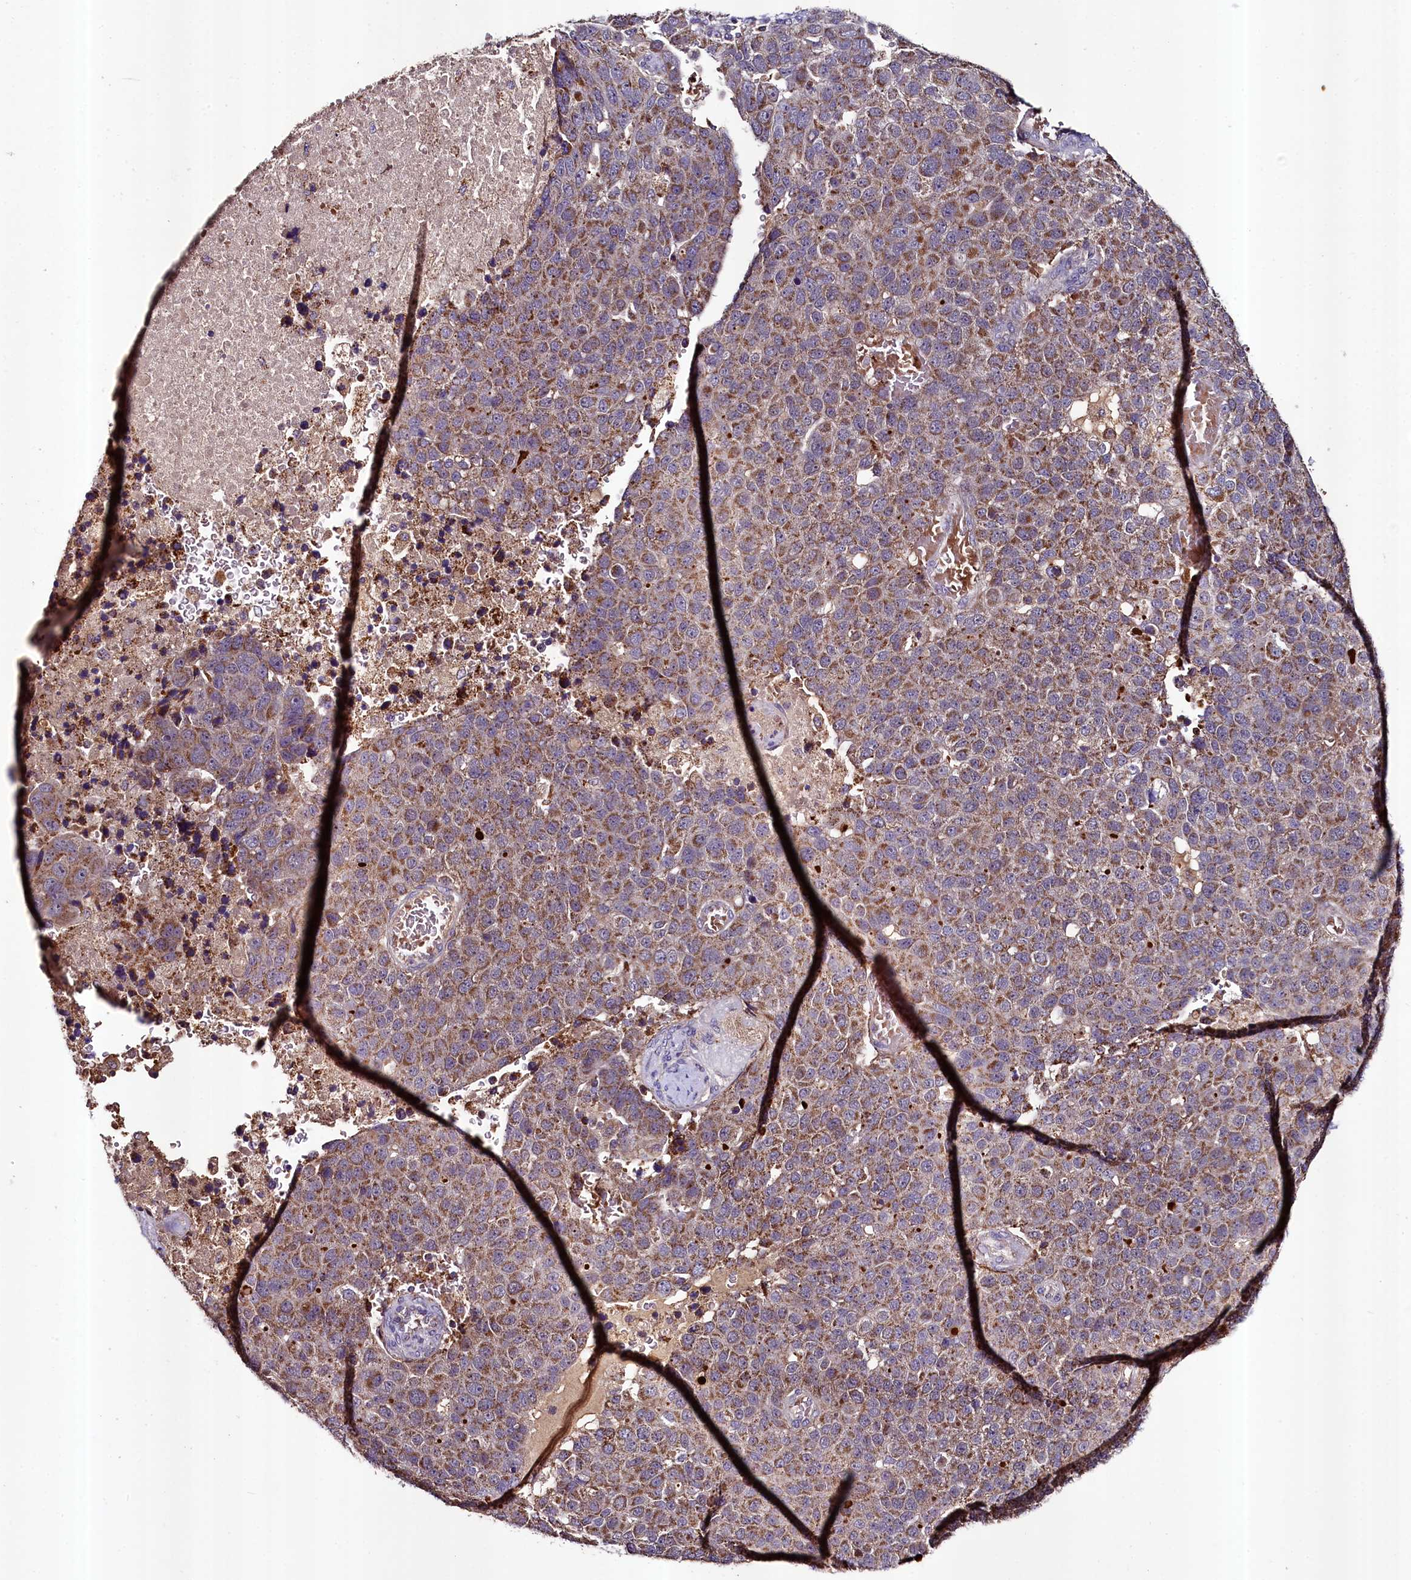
{"staining": {"intensity": "moderate", "quantity": ">75%", "location": "cytoplasmic/membranous"}, "tissue": "pancreatic cancer", "cell_type": "Tumor cells", "image_type": "cancer", "snomed": [{"axis": "morphology", "description": "Adenocarcinoma, NOS"}, {"axis": "topography", "description": "Pancreas"}], "caption": "An image of pancreatic cancer (adenocarcinoma) stained for a protein shows moderate cytoplasmic/membranous brown staining in tumor cells.", "gene": "METTL4", "patient": {"sex": "female", "age": 61}}